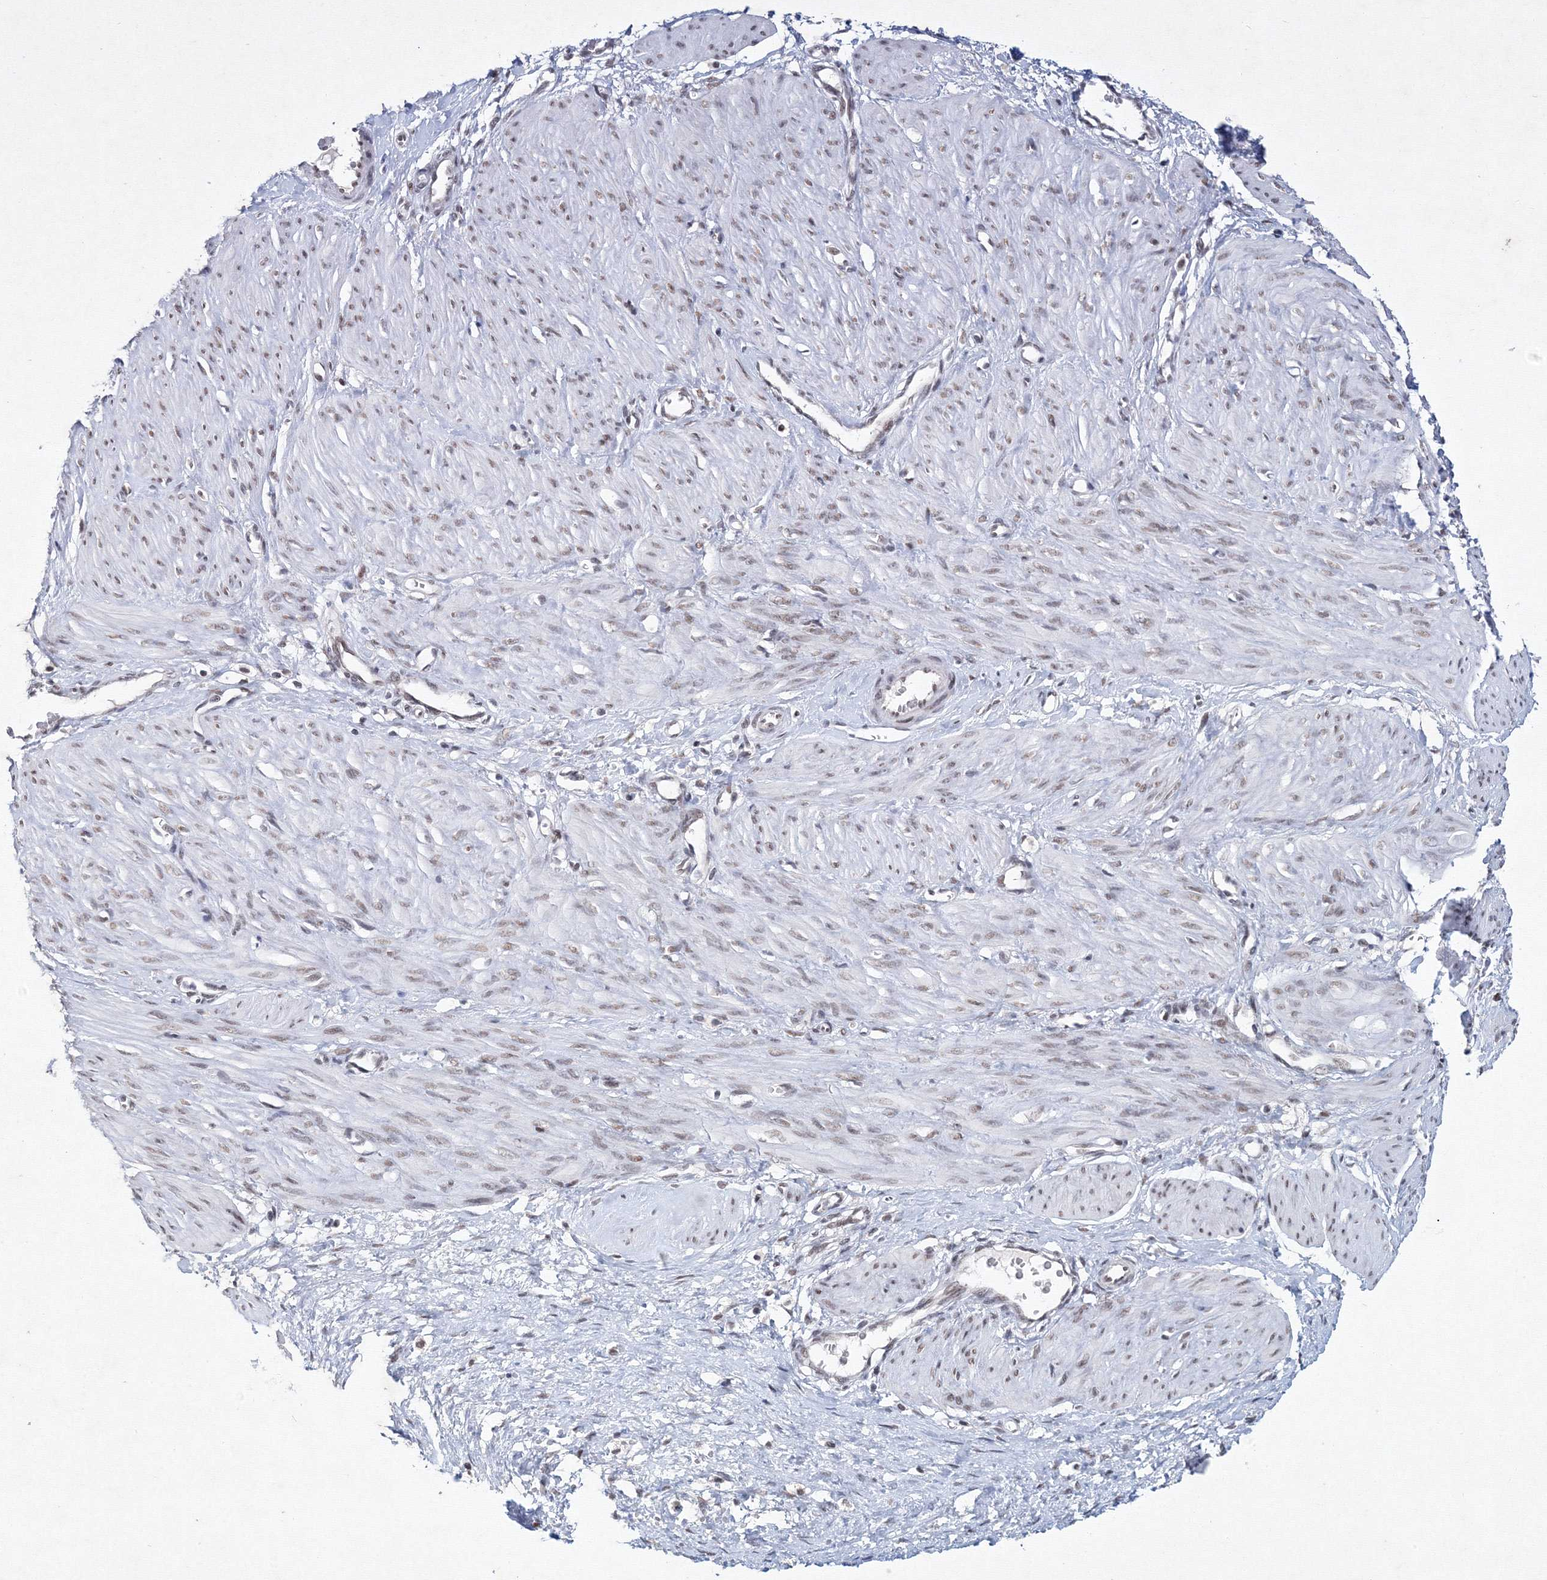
{"staining": {"intensity": "weak", "quantity": "25%-75%", "location": "nuclear"}, "tissue": "smooth muscle", "cell_type": "Smooth muscle cells", "image_type": "normal", "snomed": [{"axis": "morphology", "description": "Normal tissue, NOS"}, {"axis": "topography", "description": "Endometrium"}], "caption": "This is an image of immunohistochemistry staining of benign smooth muscle, which shows weak positivity in the nuclear of smooth muscle cells.", "gene": "SF3B6", "patient": {"sex": "female", "age": 33}}